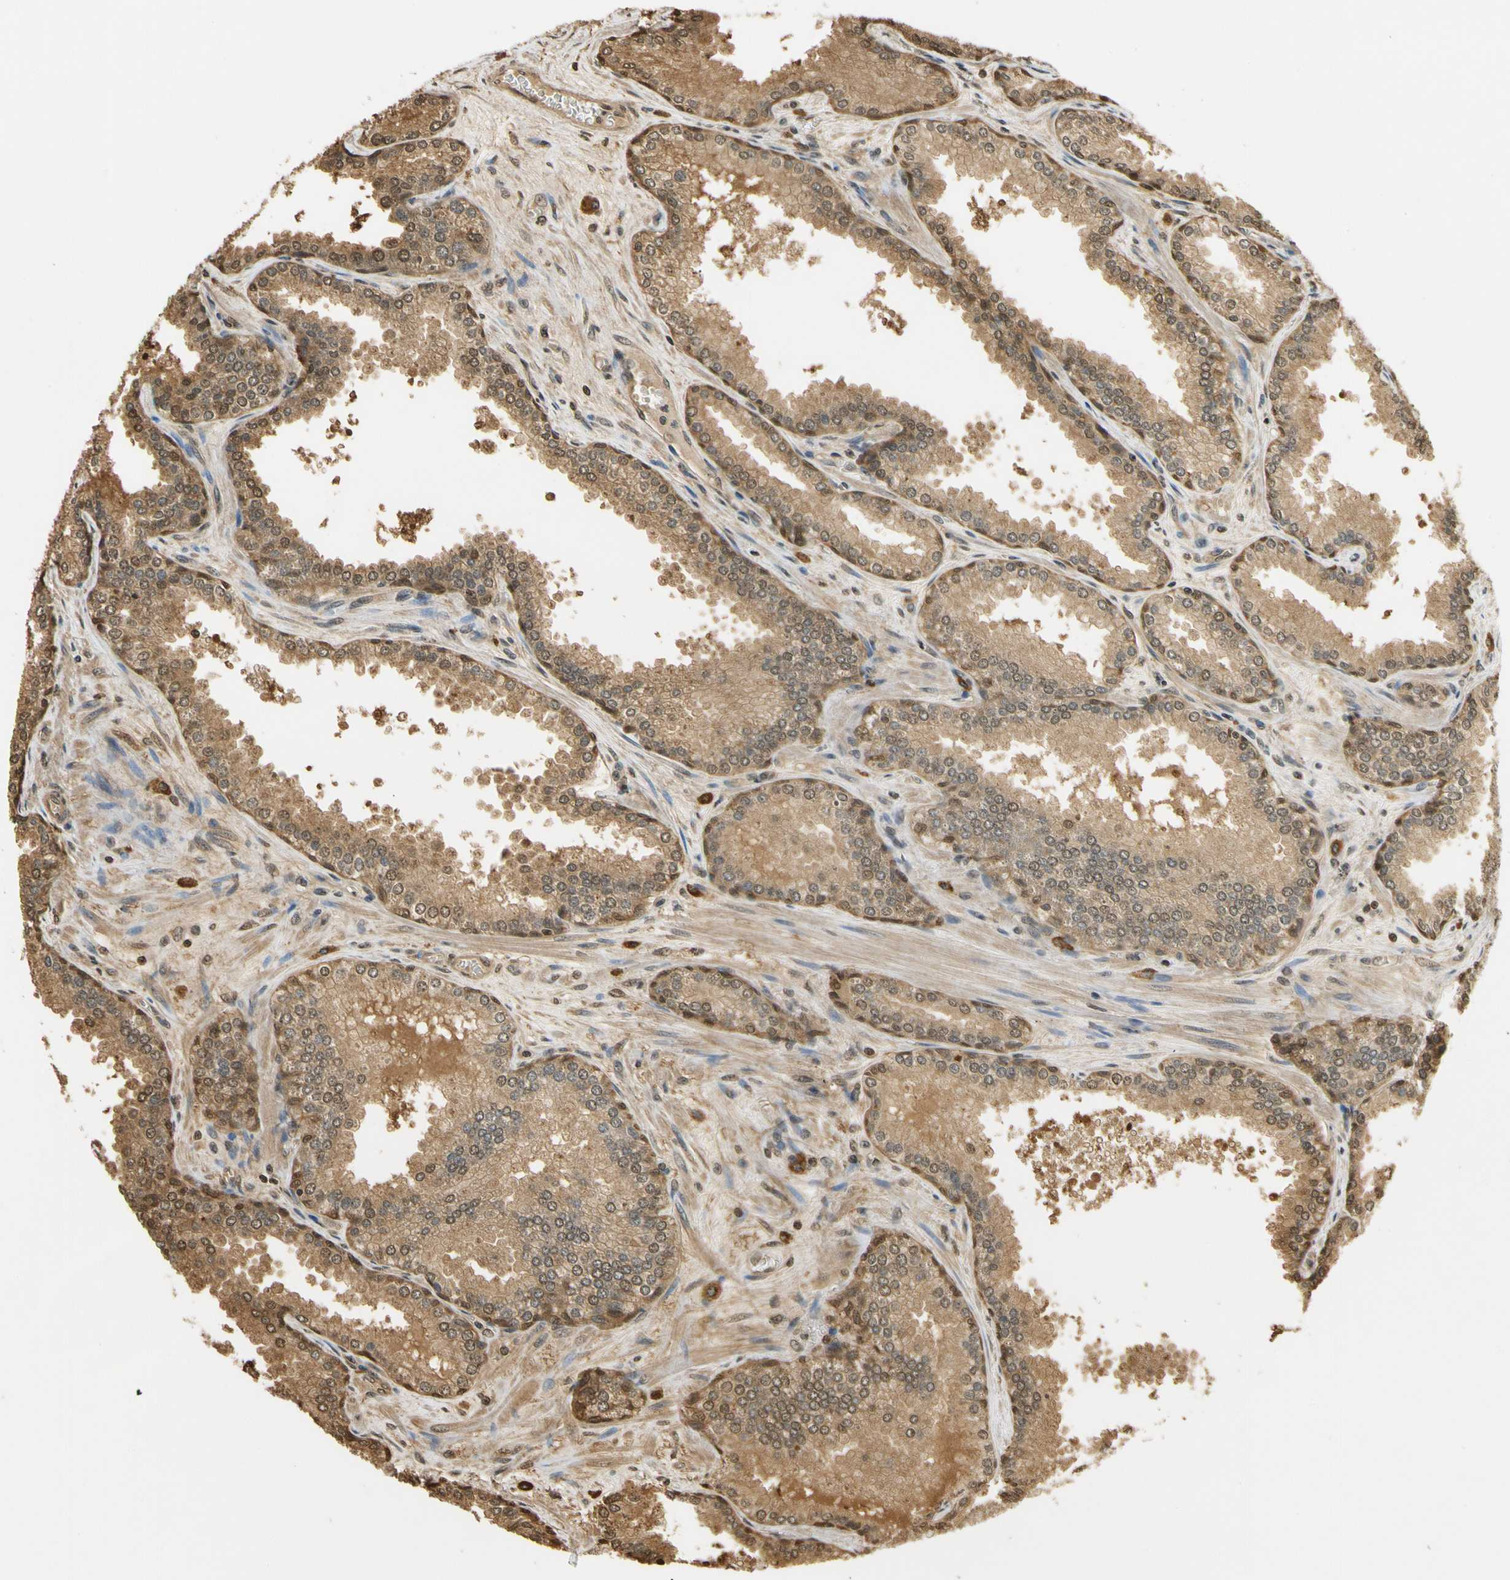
{"staining": {"intensity": "moderate", "quantity": ">75%", "location": "cytoplasmic/membranous"}, "tissue": "prostate cancer", "cell_type": "Tumor cells", "image_type": "cancer", "snomed": [{"axis": "morphology", "description": "Adenocarcinoma, Low grade"}, {"axis": "topography", "description": "Prostate"}], "caption": "Protein staining of prostate cancer (low-grade adenocarcinoma) tissue reveals moderate cytoplasmic/membranous staining in approximately >75% of tumor cells.", "gene": "SOD1", "patient": {"sex": "male", "age": 60}}